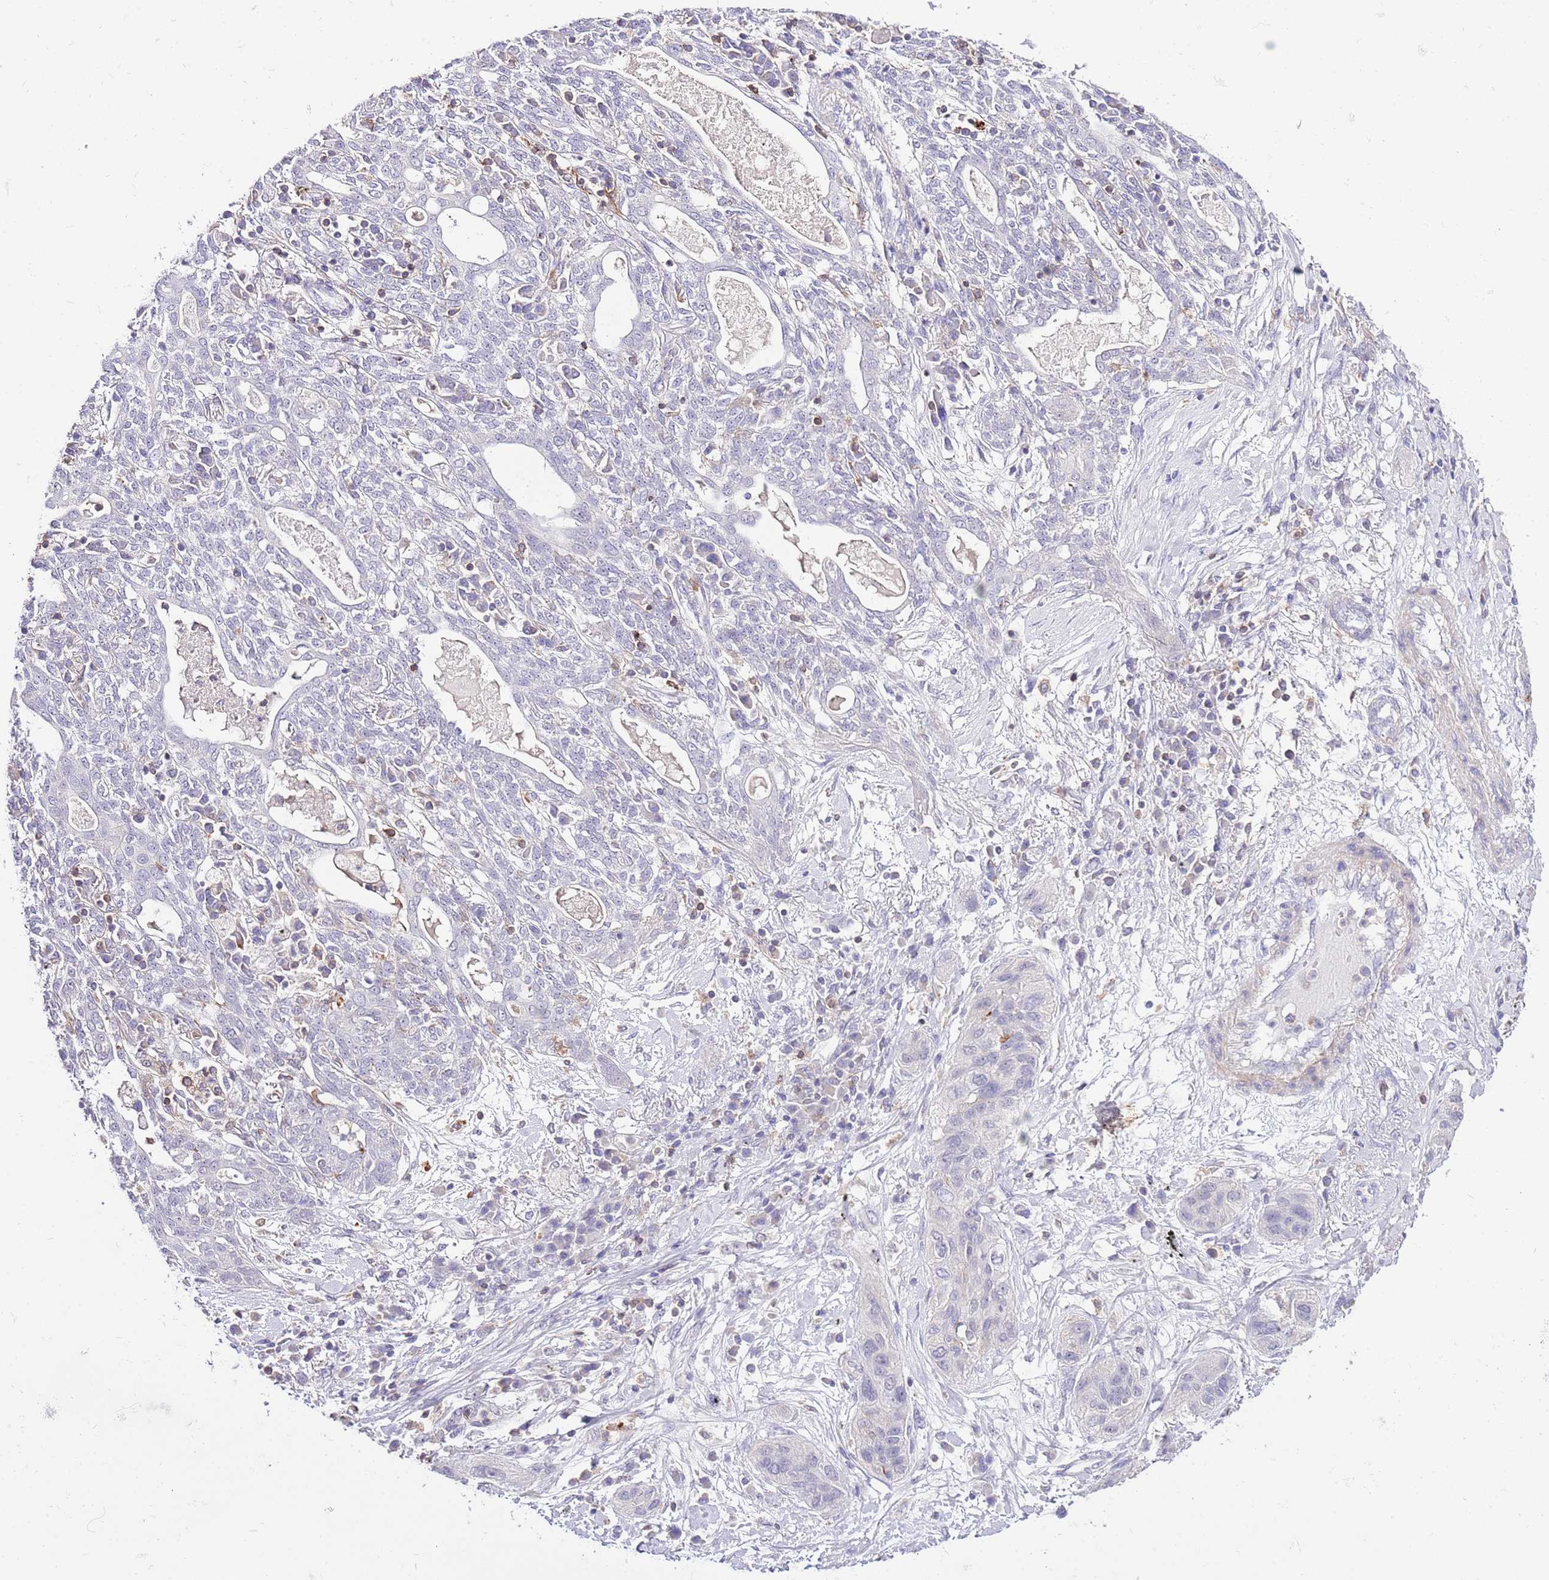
{"staining": {"intensity": "negative", "quantity": "none", "location": "none"}, "tissue": "lung cancer", "cell_type": "Tumor cells", "image_type": "cancer", "snomed": [{"axis": "morphology", "description": "Squamous cell carcinoma, NOS"}, {"axis": "topography", "description": "Lung"}], "caption": "Immunohistochemistry (IHC) of human lung cancer (squamous cell carcinoma) shows no expression in tumor cells.", "gene": "EFHD1", "patient": {"sex": "female", "age": 70}}